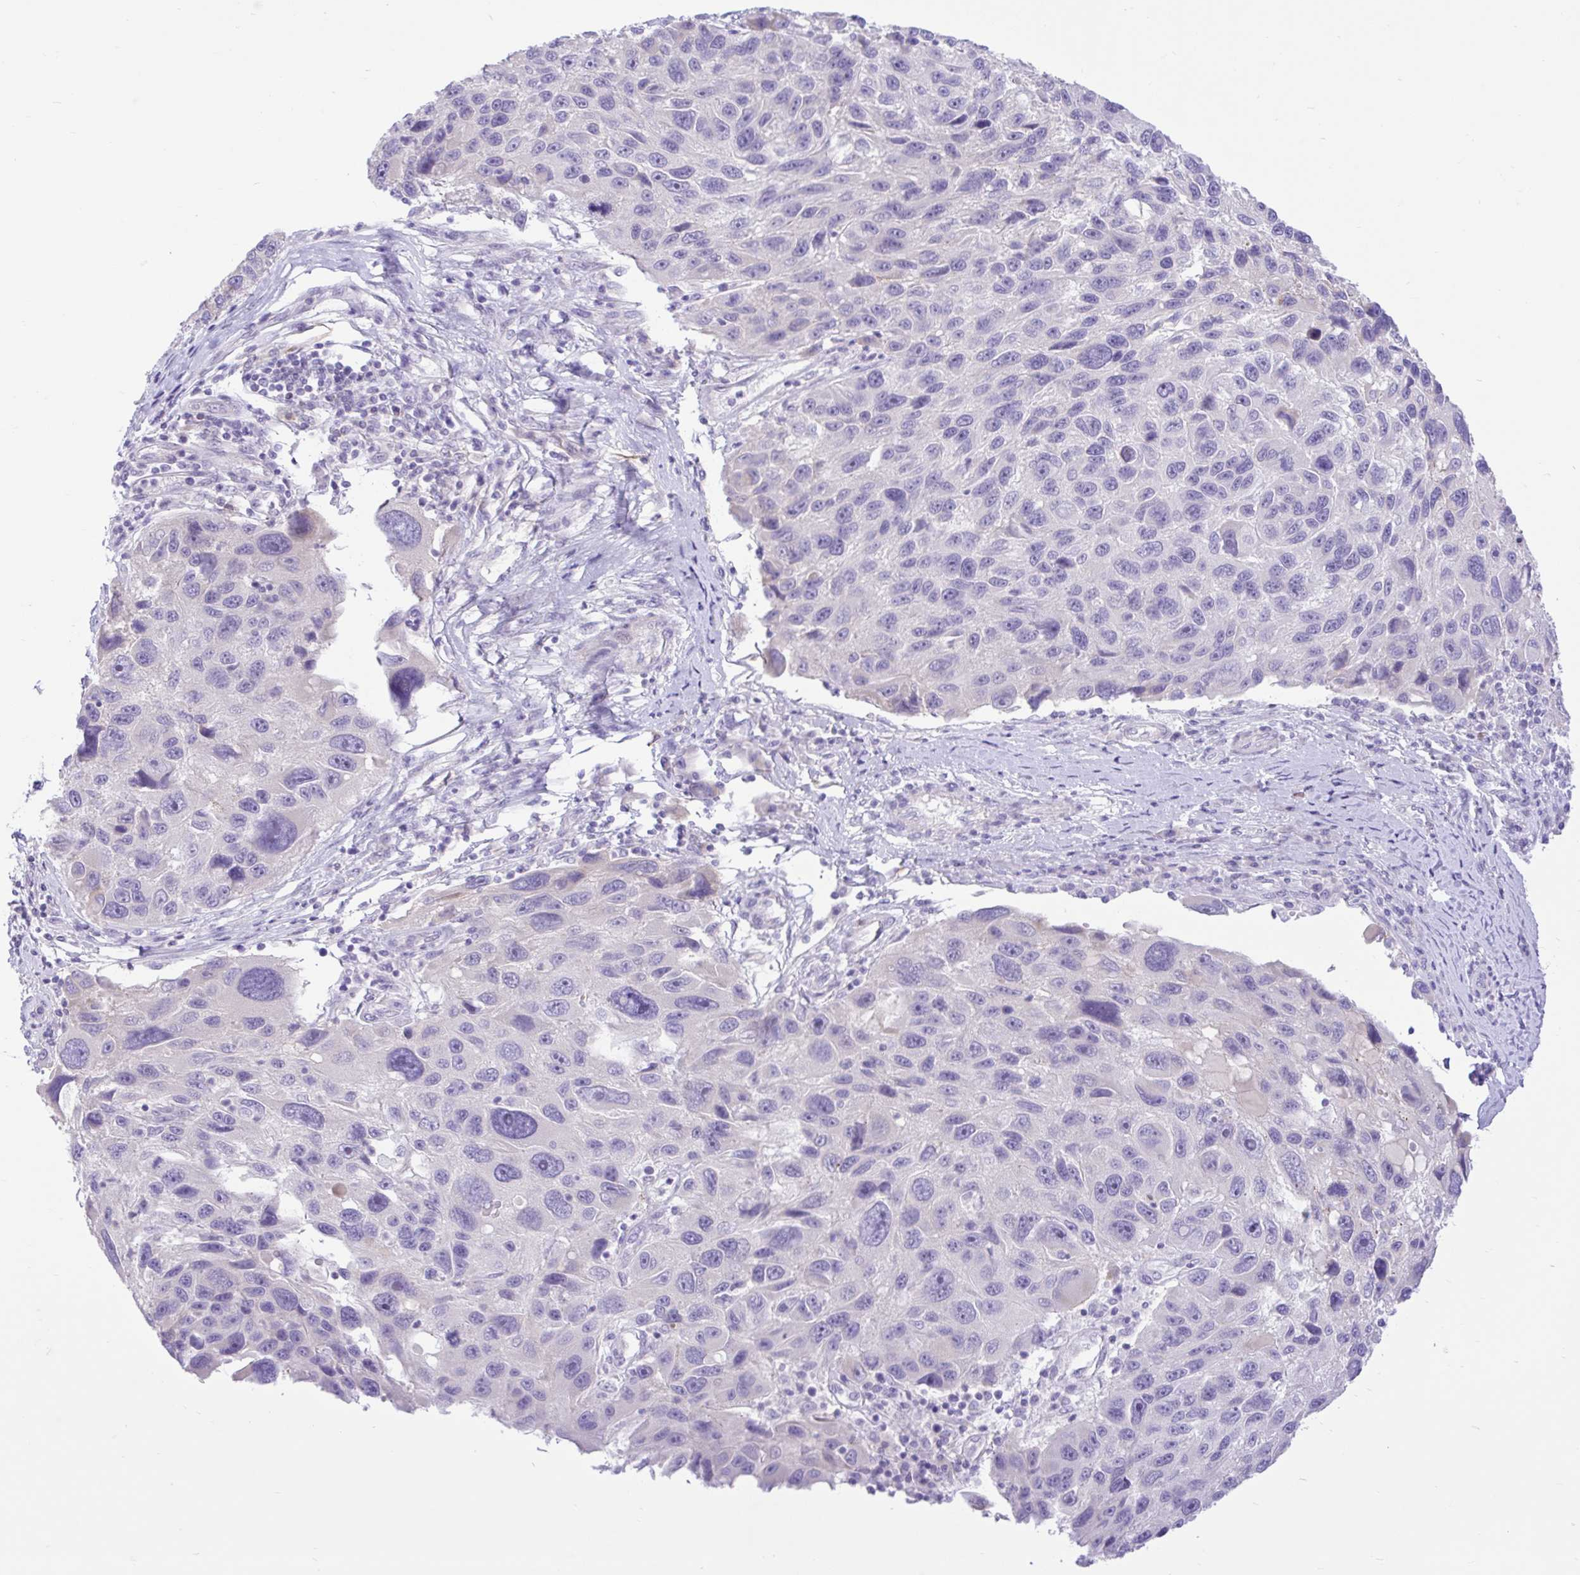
{"staining": {"intensity": "negative", "quantity": "none", "location": "none"}, "tissue": "melanoma", "cell_type": "Tumor cells", "image_type": "cancer", "snomed": [{"axis": "morphology", "description": "Malignant melanoma, NOS"}, {"axis": "topography", "description": "Skin"}], "caption": "High power microscopy micrograph of an immunohistochemistry (IHC) image of malignant melanoma, revealing no significant expression in tumor cells.", "gene": "ZNF101", "patient": {"sex": "male", "age": 53}}